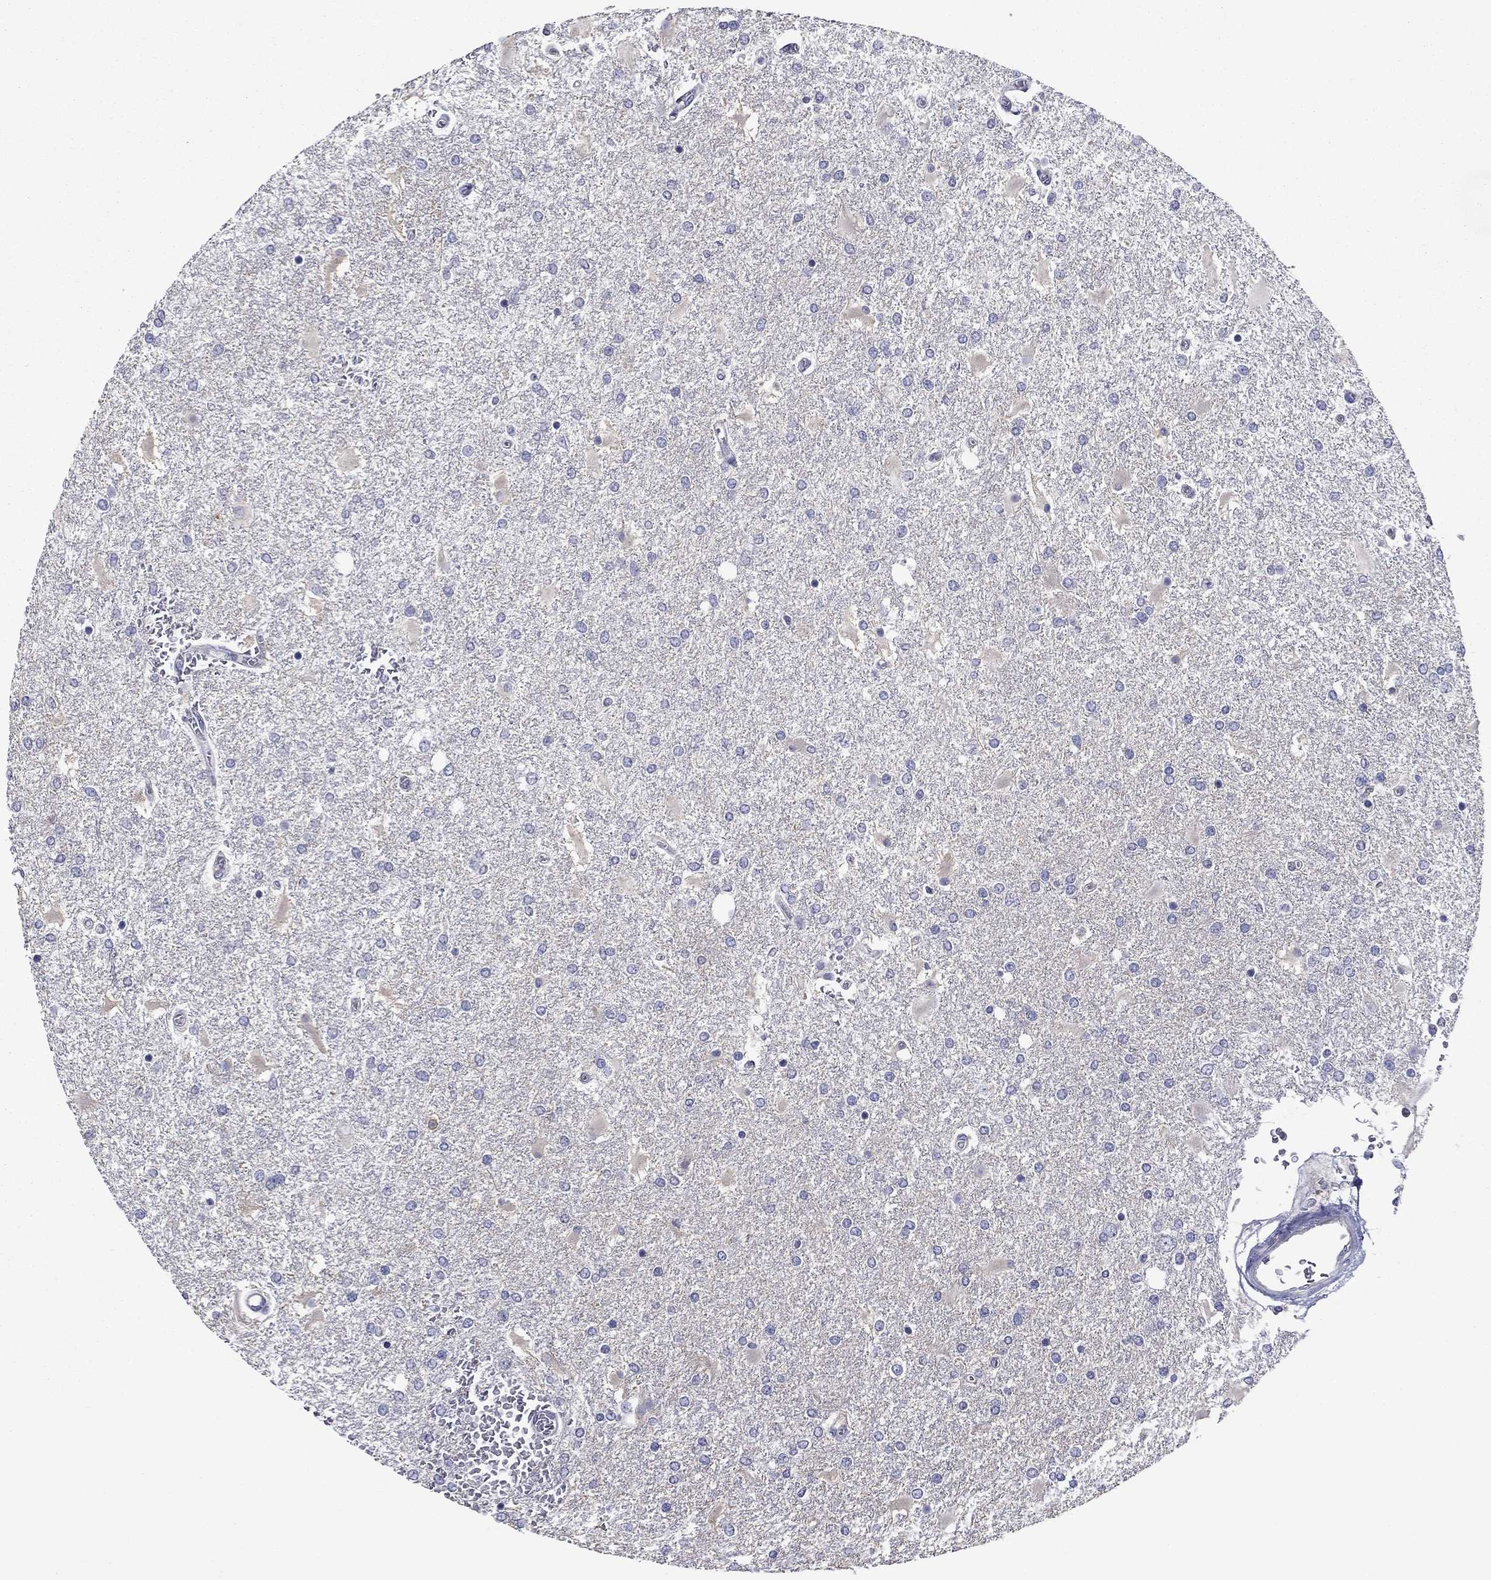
{"staining": {"intensity": "negative", "quantity": "none", "location": "none"}, "tissue": "glioma", "cell_type": "Tumor cells", "image_type": "cancer", "snomed": [{"axis": "morphology", "description": "Glioma, malignant, High grade"}, {"axis": "topography", "description": "Cerebral cortex"}], "caption": "Malignant high-grade glioma was stained to show a protein in brown. There is no significant positivity in tumor cells.", "gene": "SPATA7", "patient": {"sex": "male", "age": 79}}